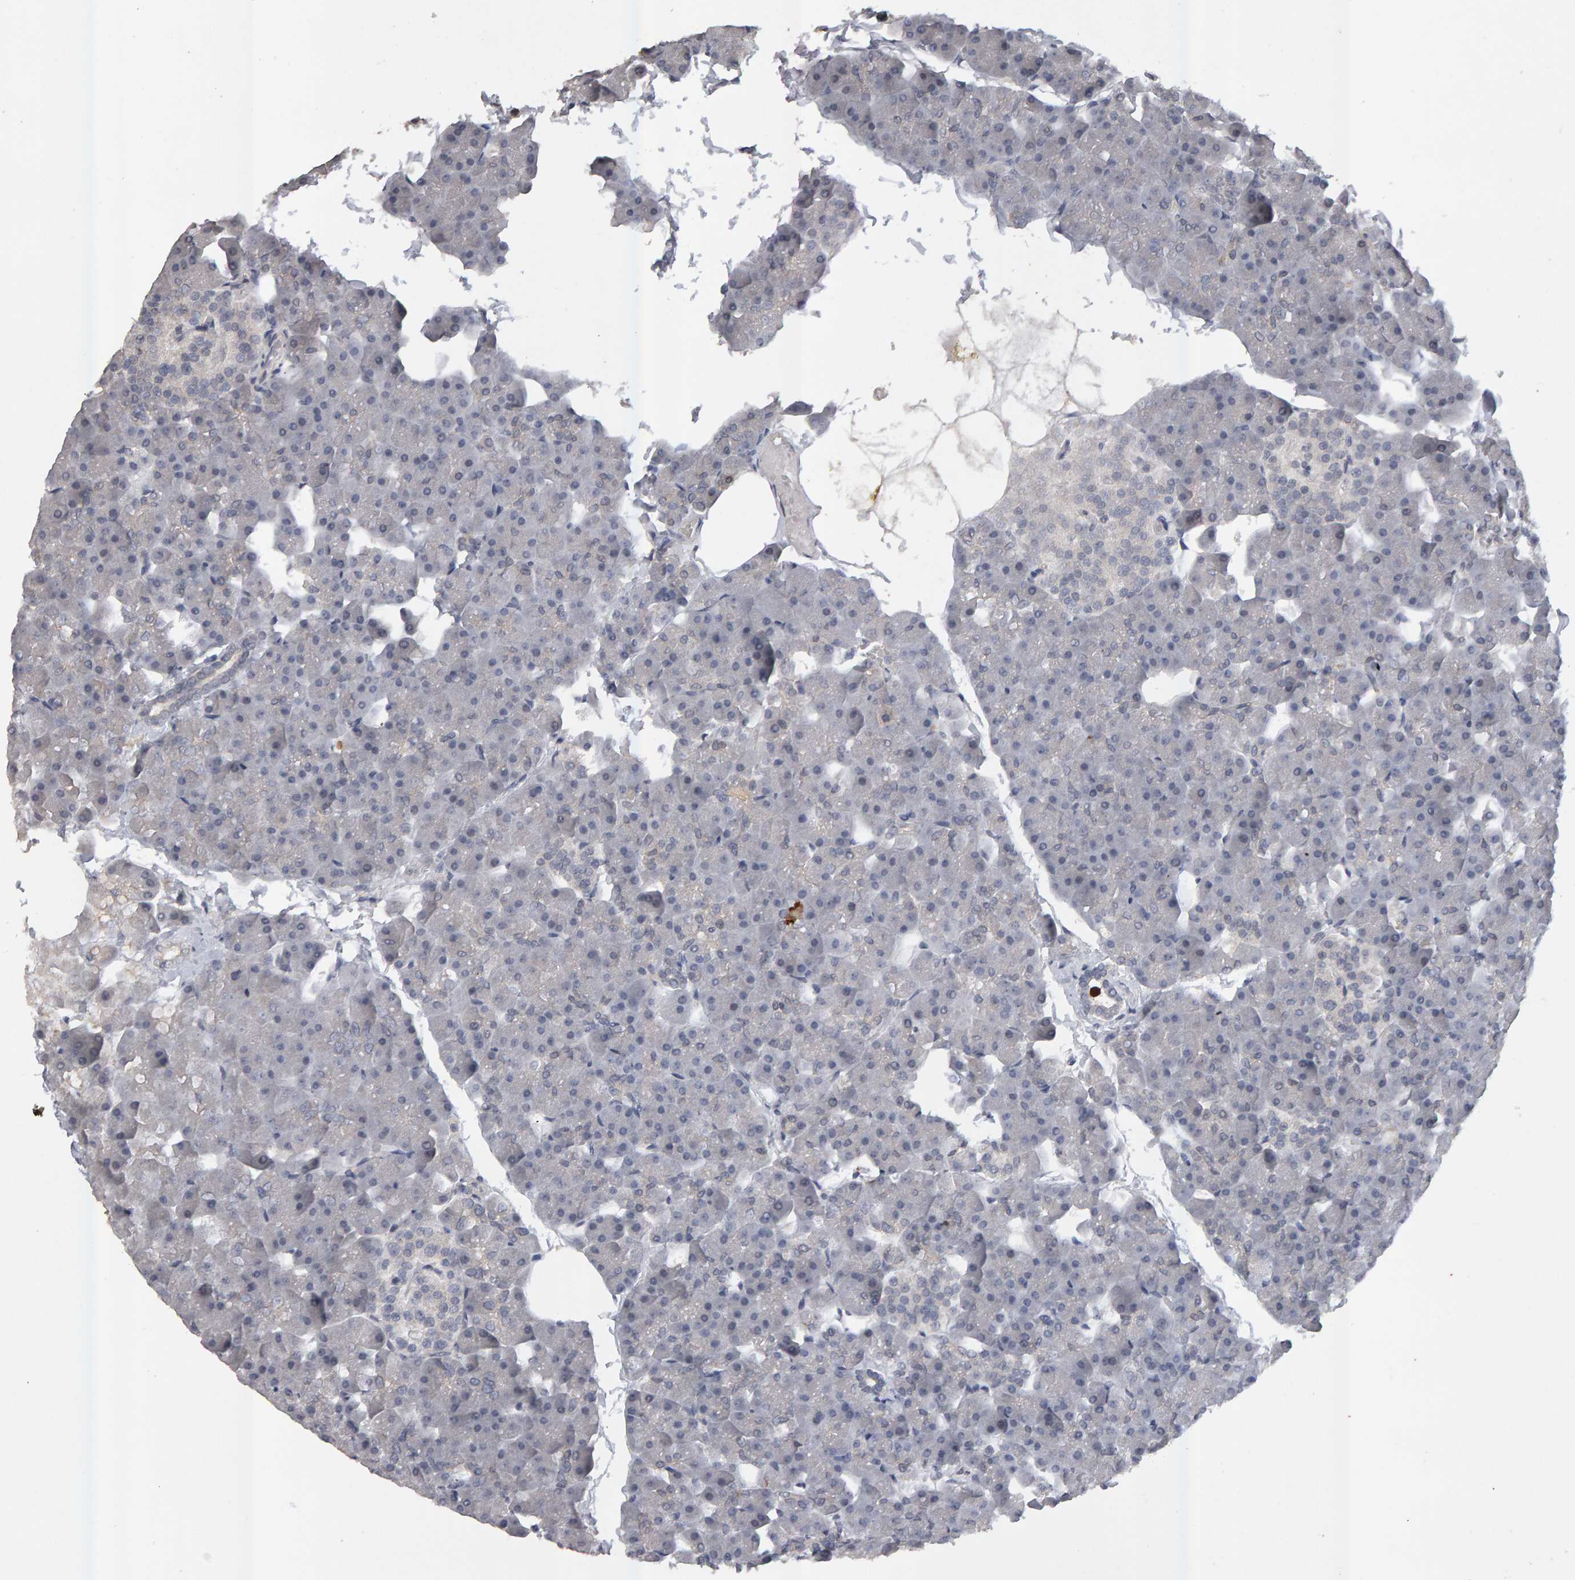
{"staining": {"intensity": "weak", "quantity": "<25%", "location": "cytoplasmic/membranous,nuclear"}, "tissue": "pancreas", "cell_type": "Exocrine glandular cells", "image_type": "normal", "snomed": [{"axis": "morphology", "description": "Normal tissue, NOS"}, {"axis": "topography", "description": "Pancreas"}], "caption": "Immunohistochemical staining of normal pancreas exhibits no significant staining in exocrine glandular cells.", "gene": "IPO8", "patient": {"sex": "male", "age": 35}}